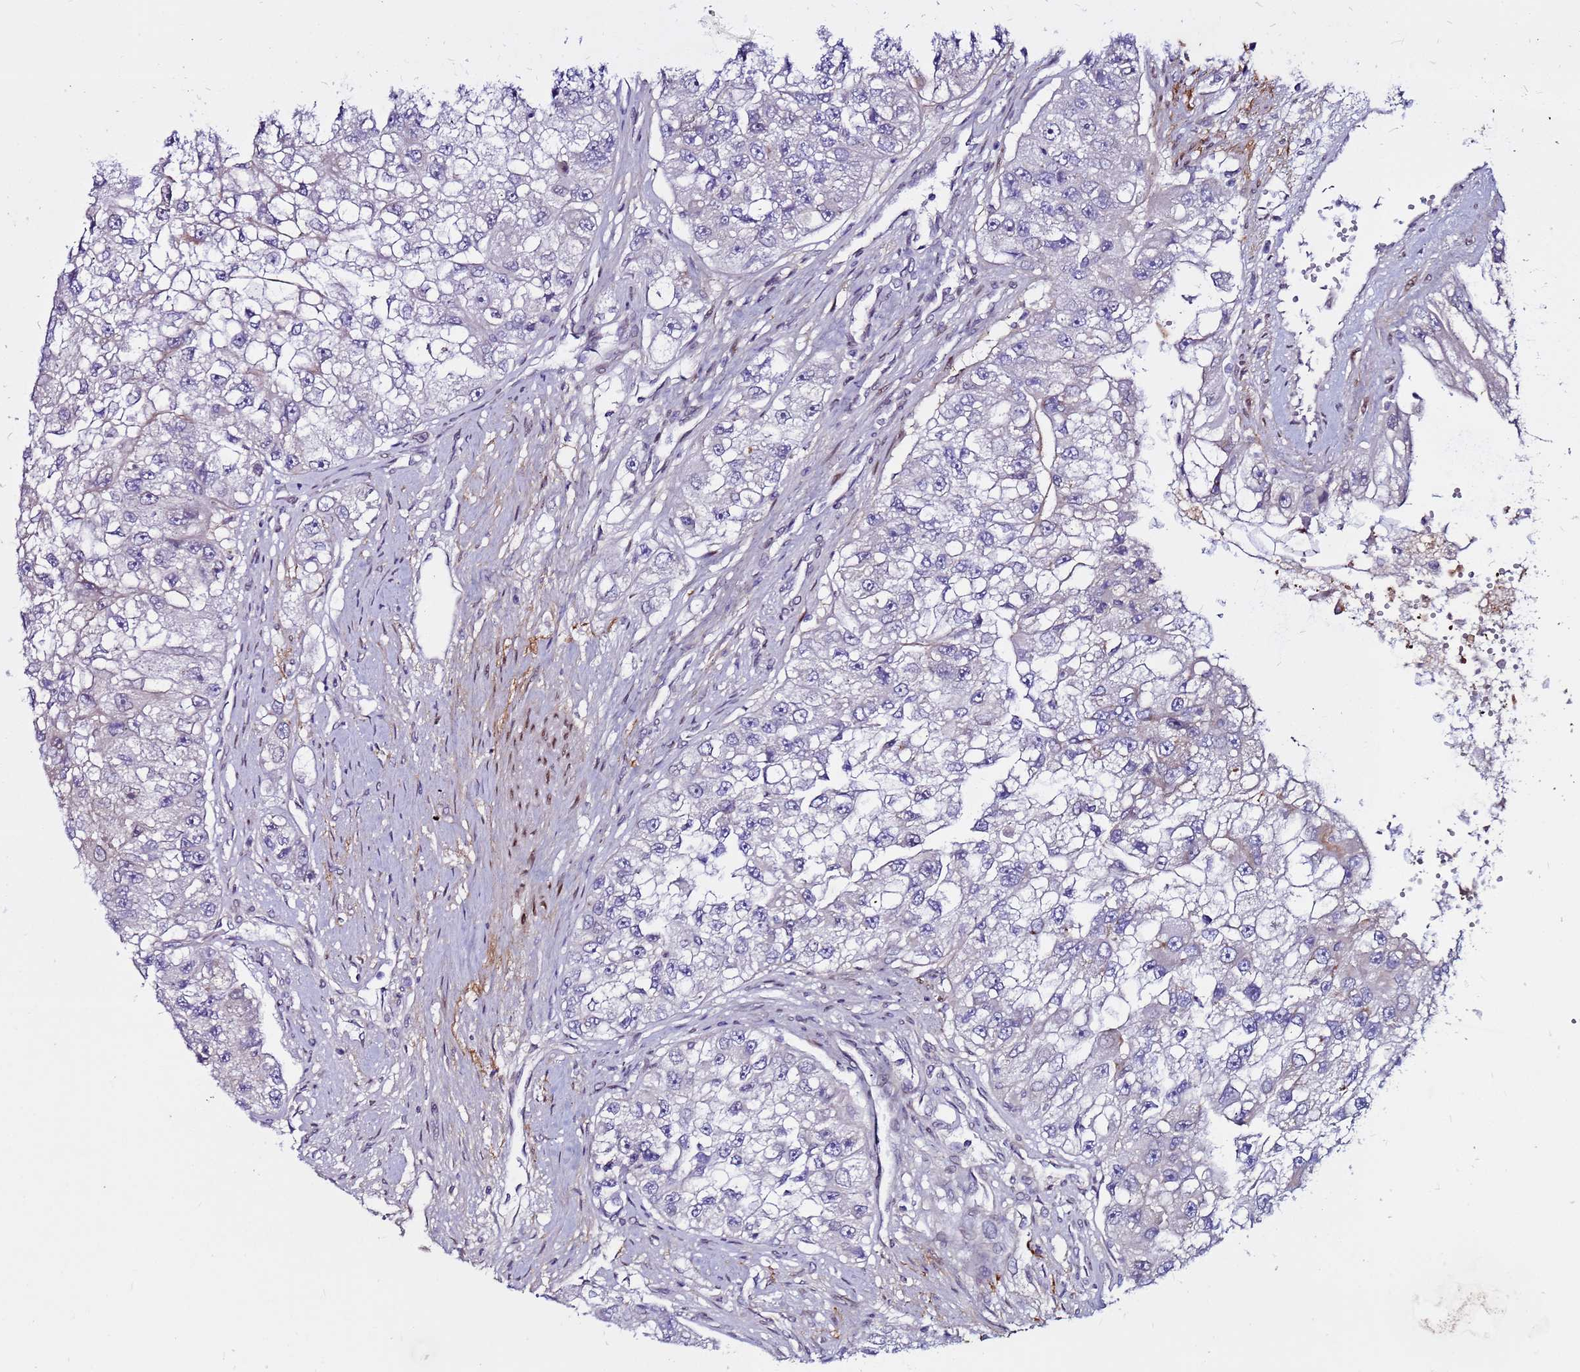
{"staining": {"intensity": "negative", "quantity": "none", "location": "none"}, "tissue": "renal cancer", "cell_type": "Tumor cells", "image_type": "cancer", "snomed": [{"axis": "morphology", "description": "Adenocarcinoma, NOS"}, {"axis": "topography", "description": "Kidney"}], "caption": "An IHC image of renal cancer is shown. There is no staining in tumor cells of renal cancer. Nuclei are stained in blue.", "gene": "CCDC71", "patient": {"sex": "male", "age": 63}}